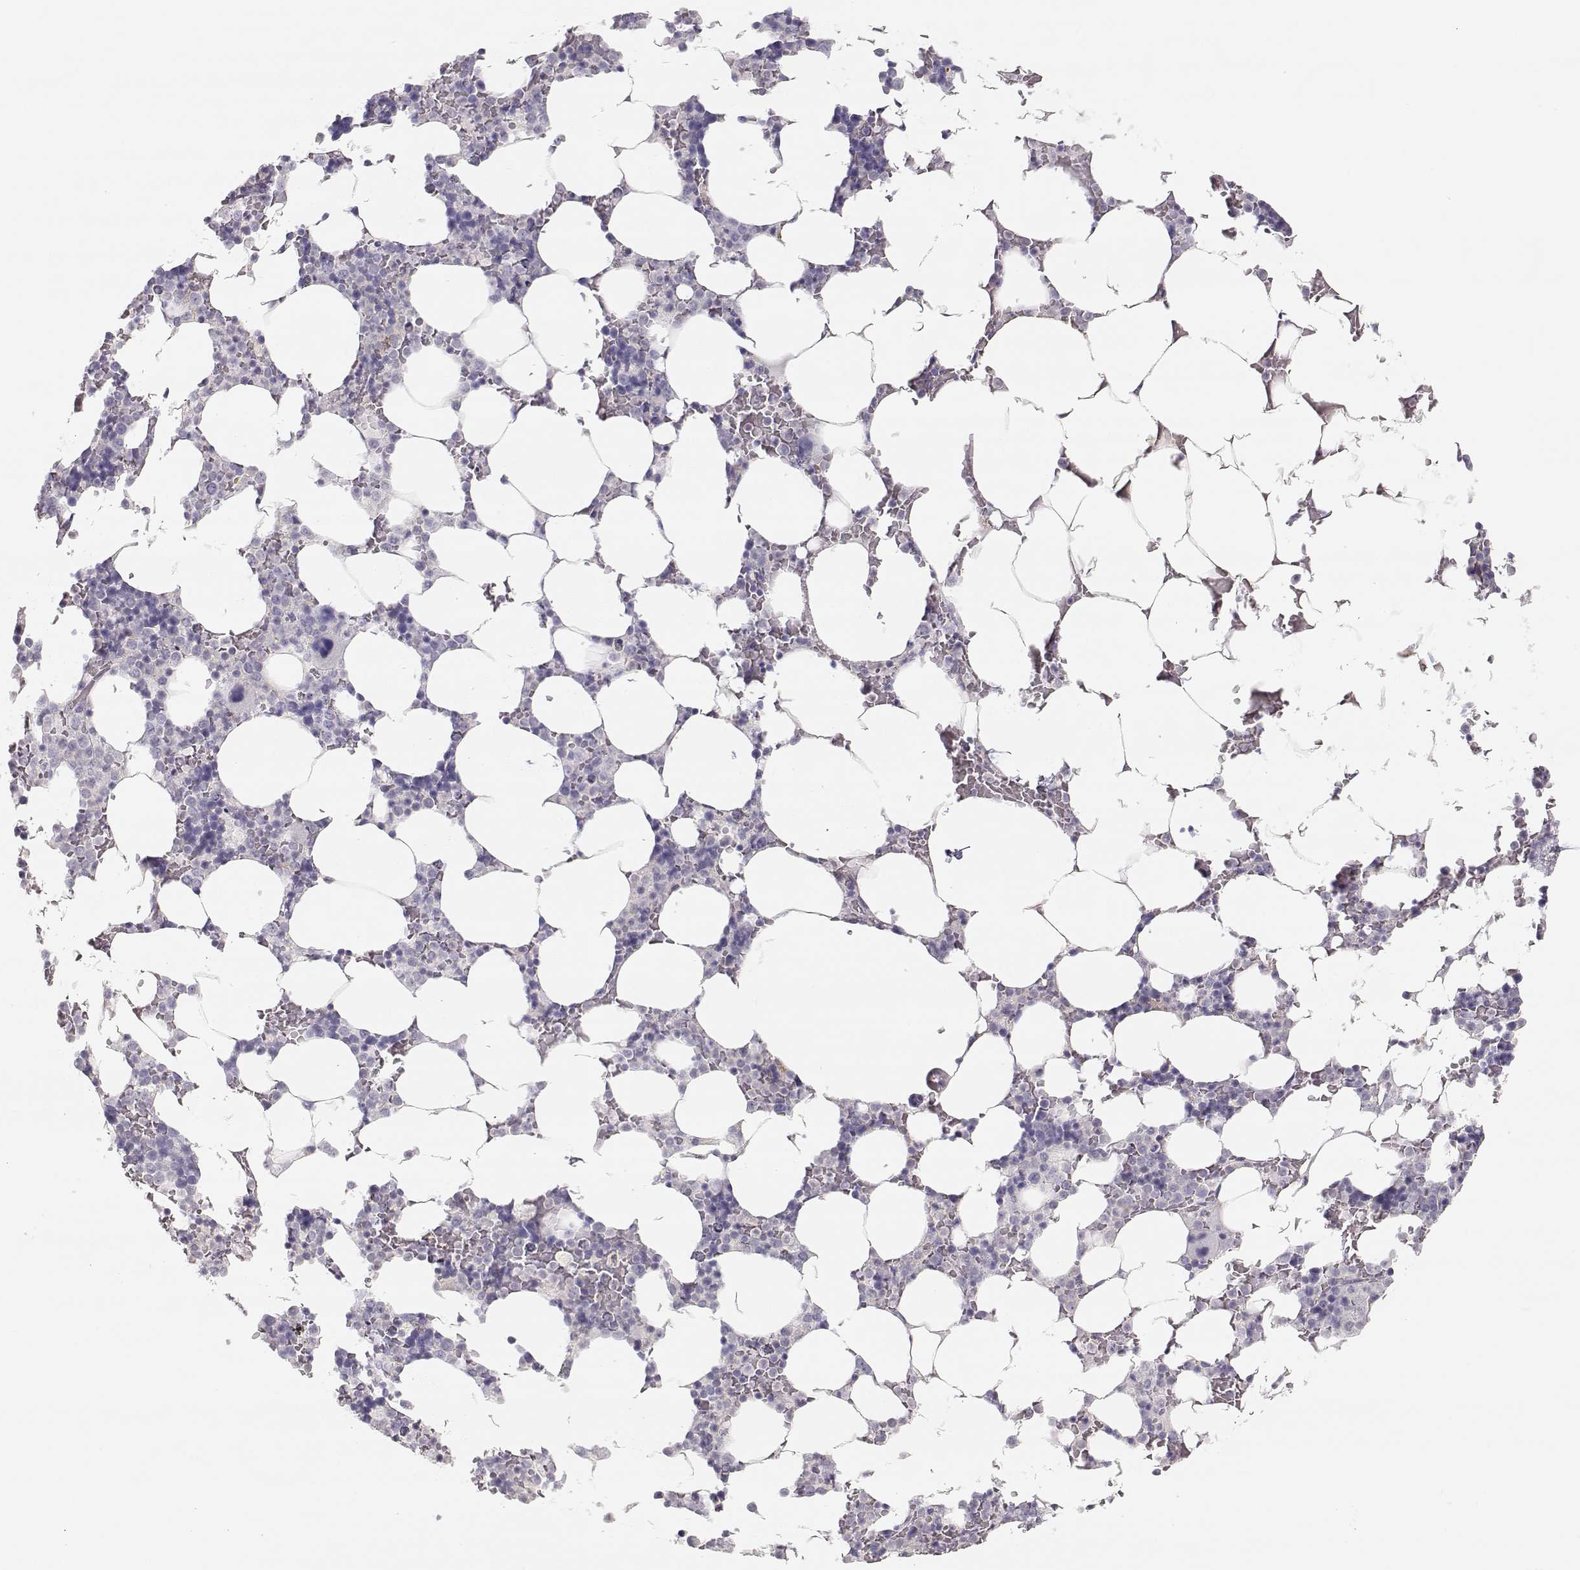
{"staining": {"intensity": "negative", "quantity": "none", "location": "none"}, "tissue": "bone marrow", "cell_type": "Hematopoietic cells", "image_type": "normal", "snomed": [{"axis": "morphology", "description": "Normal tissue, NOS"}, {"axis": "topography", "description": "Bone marrow"}], "caption": "A histopathology image of bone marrow stained for a protein demonstrates no brown staining in hematopoietic cells.", "gene": "LEPR", "patient": {"sex": "male", "age": 51}}